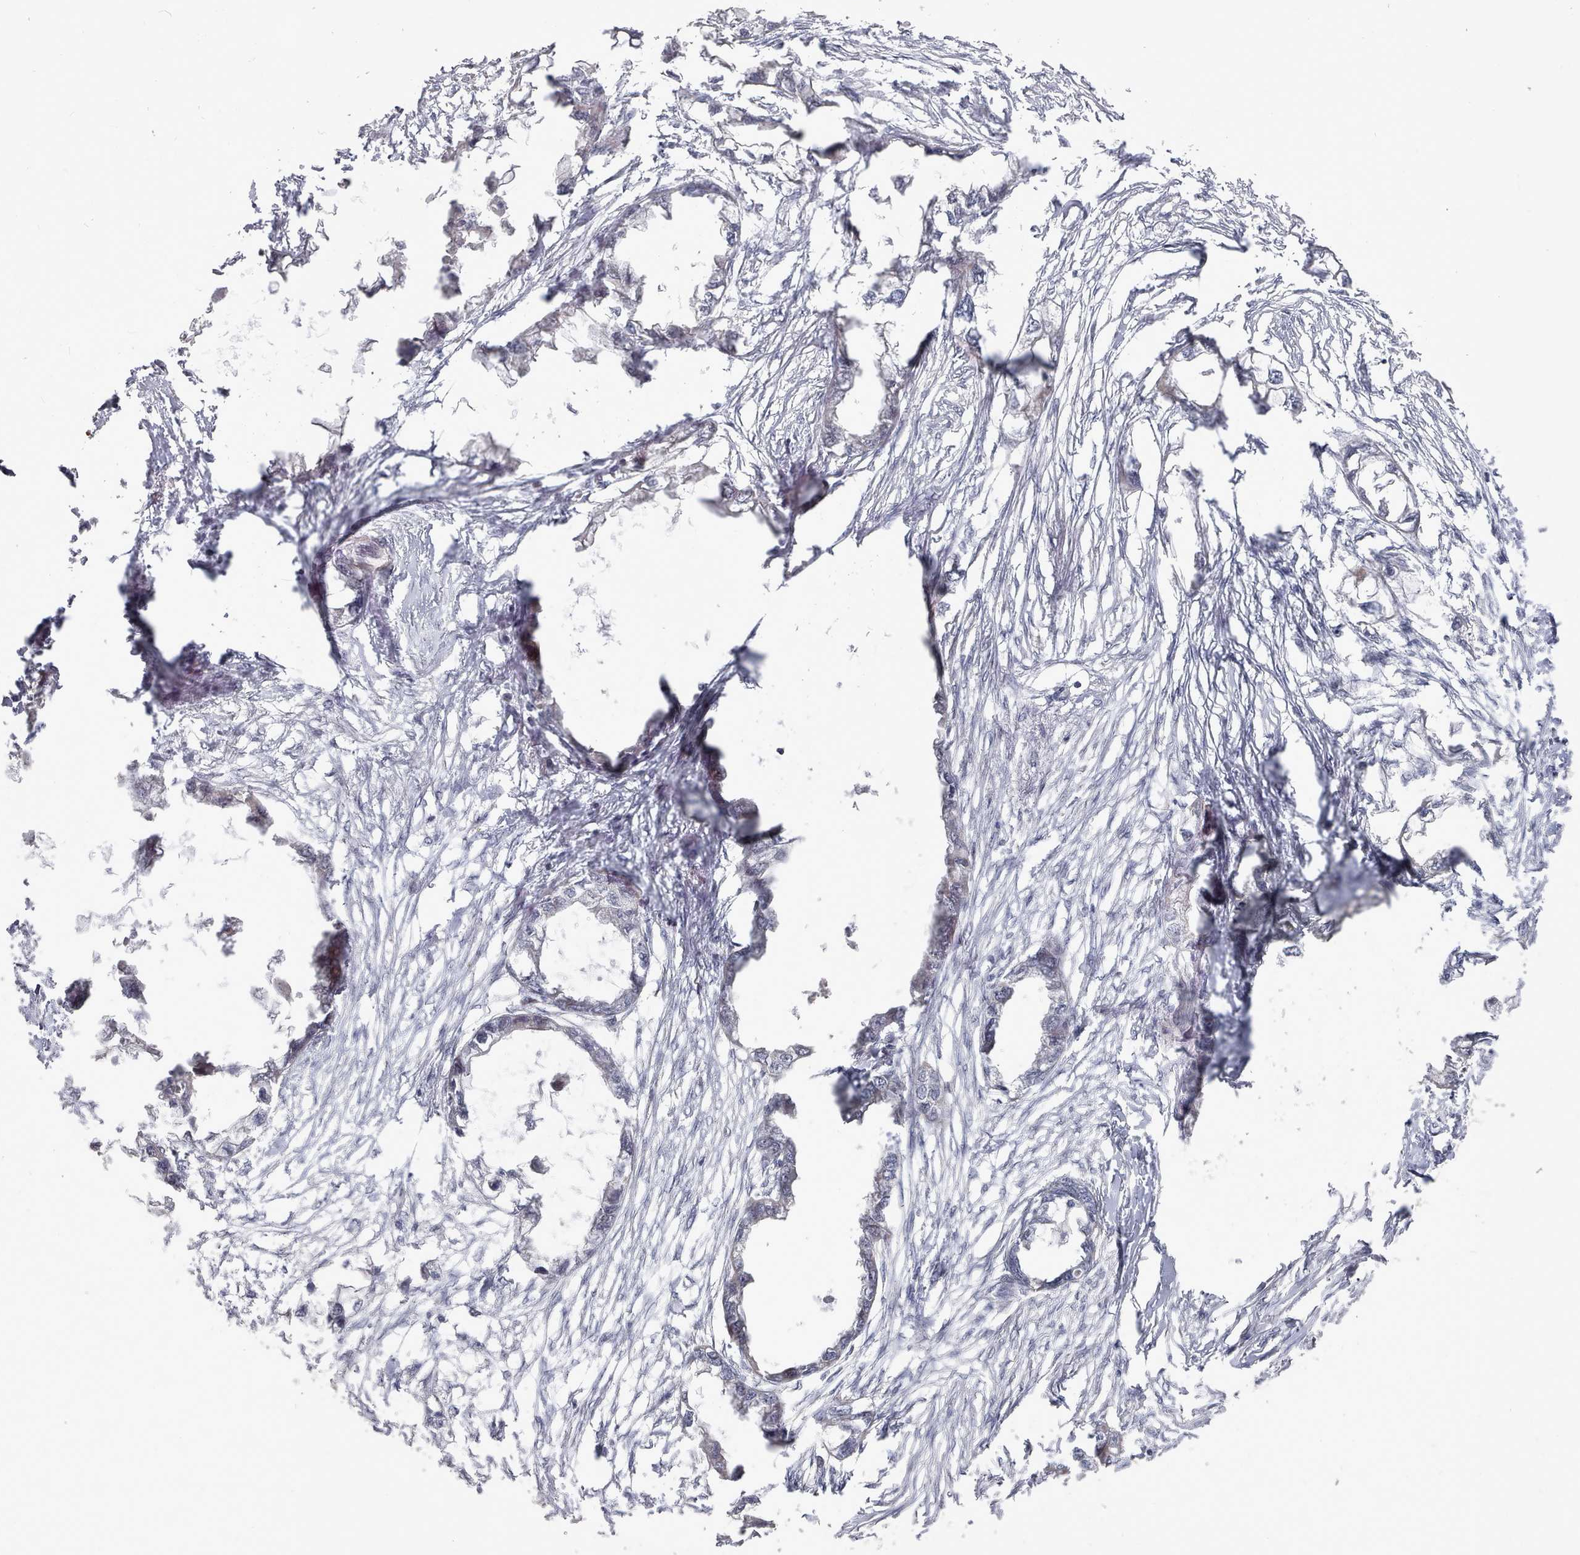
{"staining": {"intensity": "negative", "quantity": "none", "location": "none"}, "tissue": "endometrial cancer", "cell_type": "Tumor cells", "image_type": "cancer", "snomed": [{"axis": "morphology", "description": "Adenocarcinoma, NOS"}, {"axis": "morphology", "description": "Adenocarcinoma, metastatic, NOS"}, {"axis": "topography", "description": "Adipose tissue"}, {"axis": "topography", "description": "Endometrium"}], "caption": "This micrograph is of endometrial cancer stained with immunohistochemistry to label a protein in brown with the nuclei are counter-stained blue. There is no positivity in tumor cells. (DAB (3,3'-diaminobenzidine) immunohistochemistry visualized using brightfield microscopy, high magnification).", "gene": "CPSF4", "patient": {"sex": "female", "age": 67}}